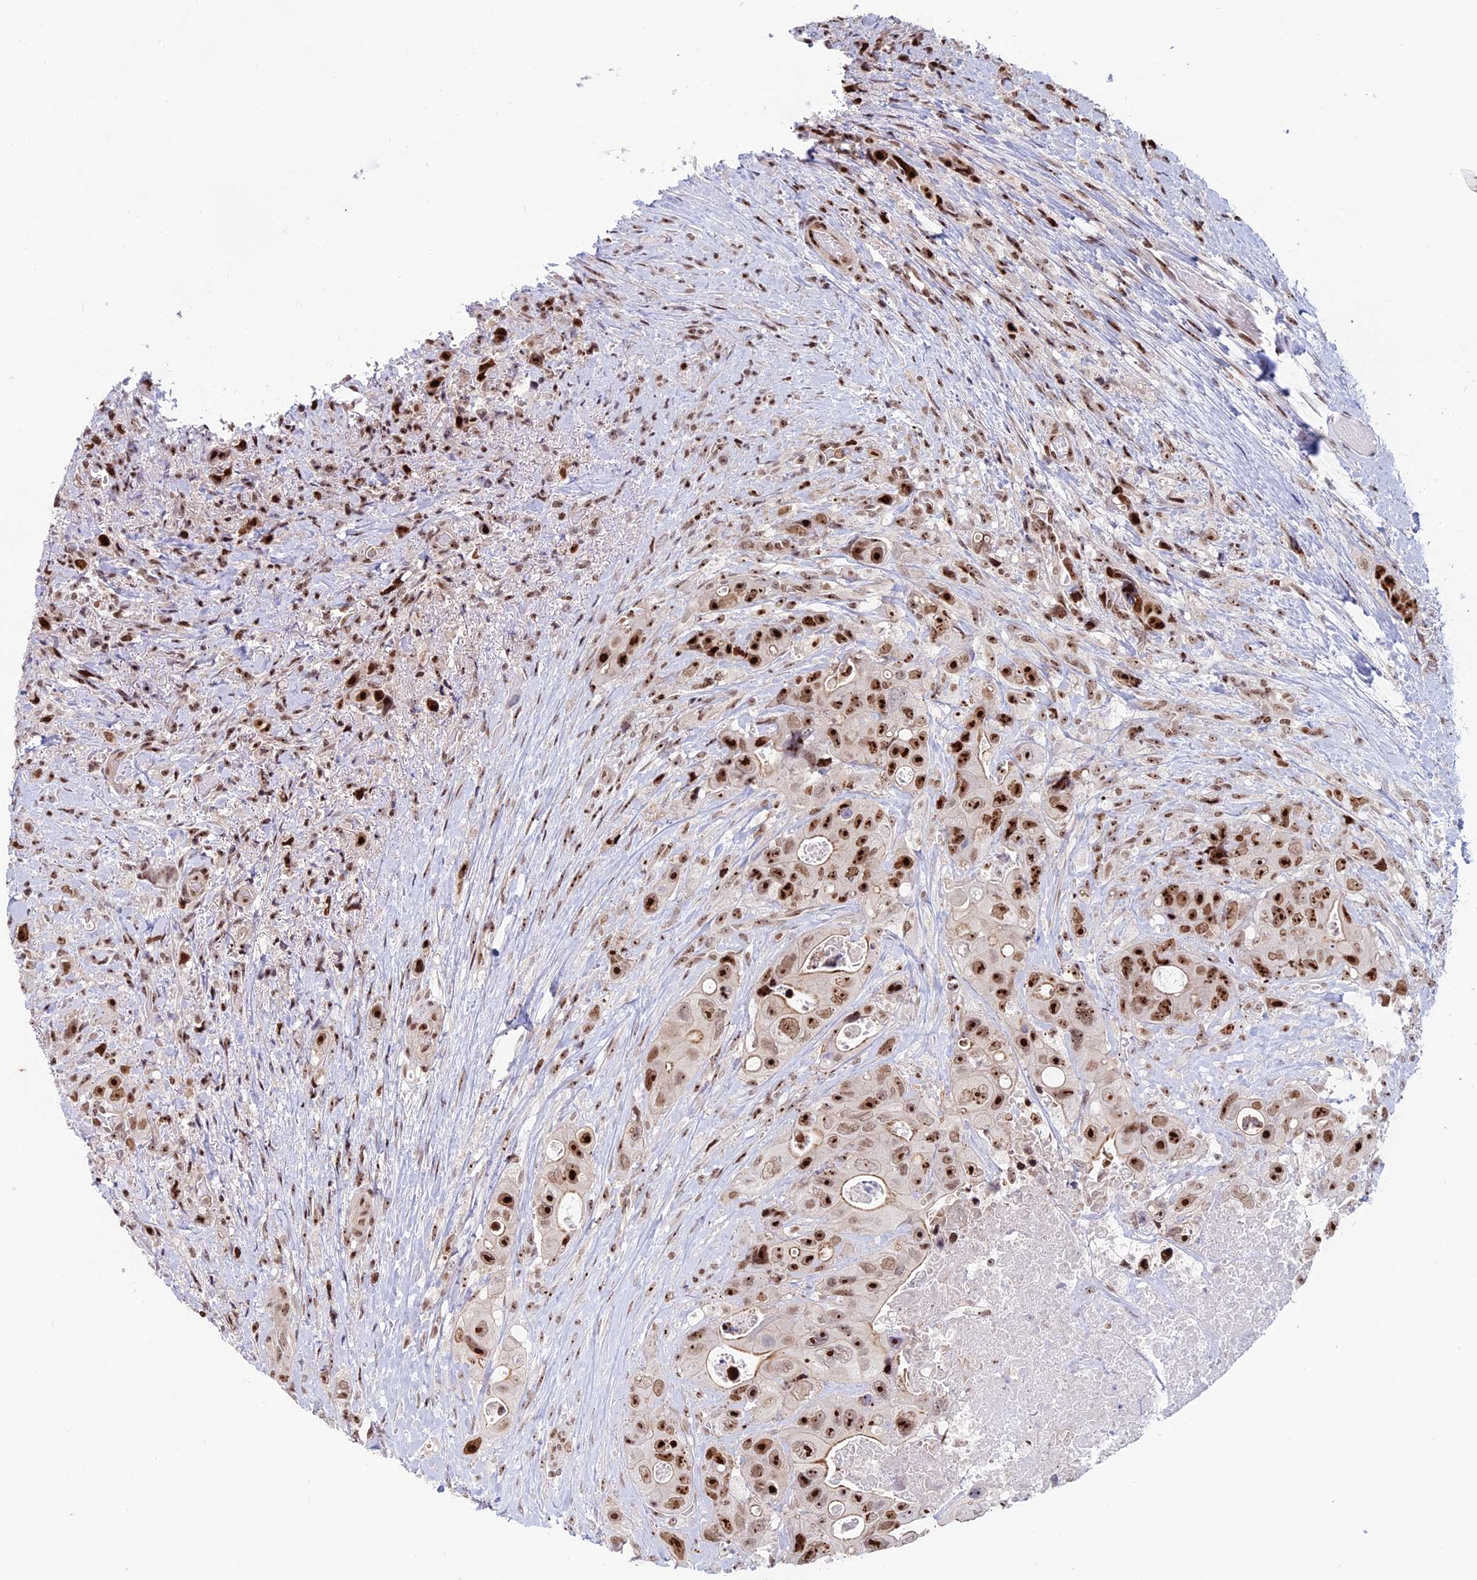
{"staining": {"intensity": "strong", "quantity": ">75%", "location": "nuclear"}, "tissue": "colorectal cancer", "cell_type": "Tumor cells", "image_type": "cancer", "snomed": [{"axis": "morphology", "description": "Adenocarcinoma, NOS"}, {"axis": "topography", "description": "Colon"}], "caption": "The photomicrograph demonstrates staining of colorectal cancer (adenocarcinoma), revealing strong nuclear protein positivity (brown color) within tumor cells. (DAB (3,3'-diaminobenzidine) IHC with brightfield microscopy, high magnification).", "gene": "CCDC86", "patient": {"sex": "female", "age": 46}}